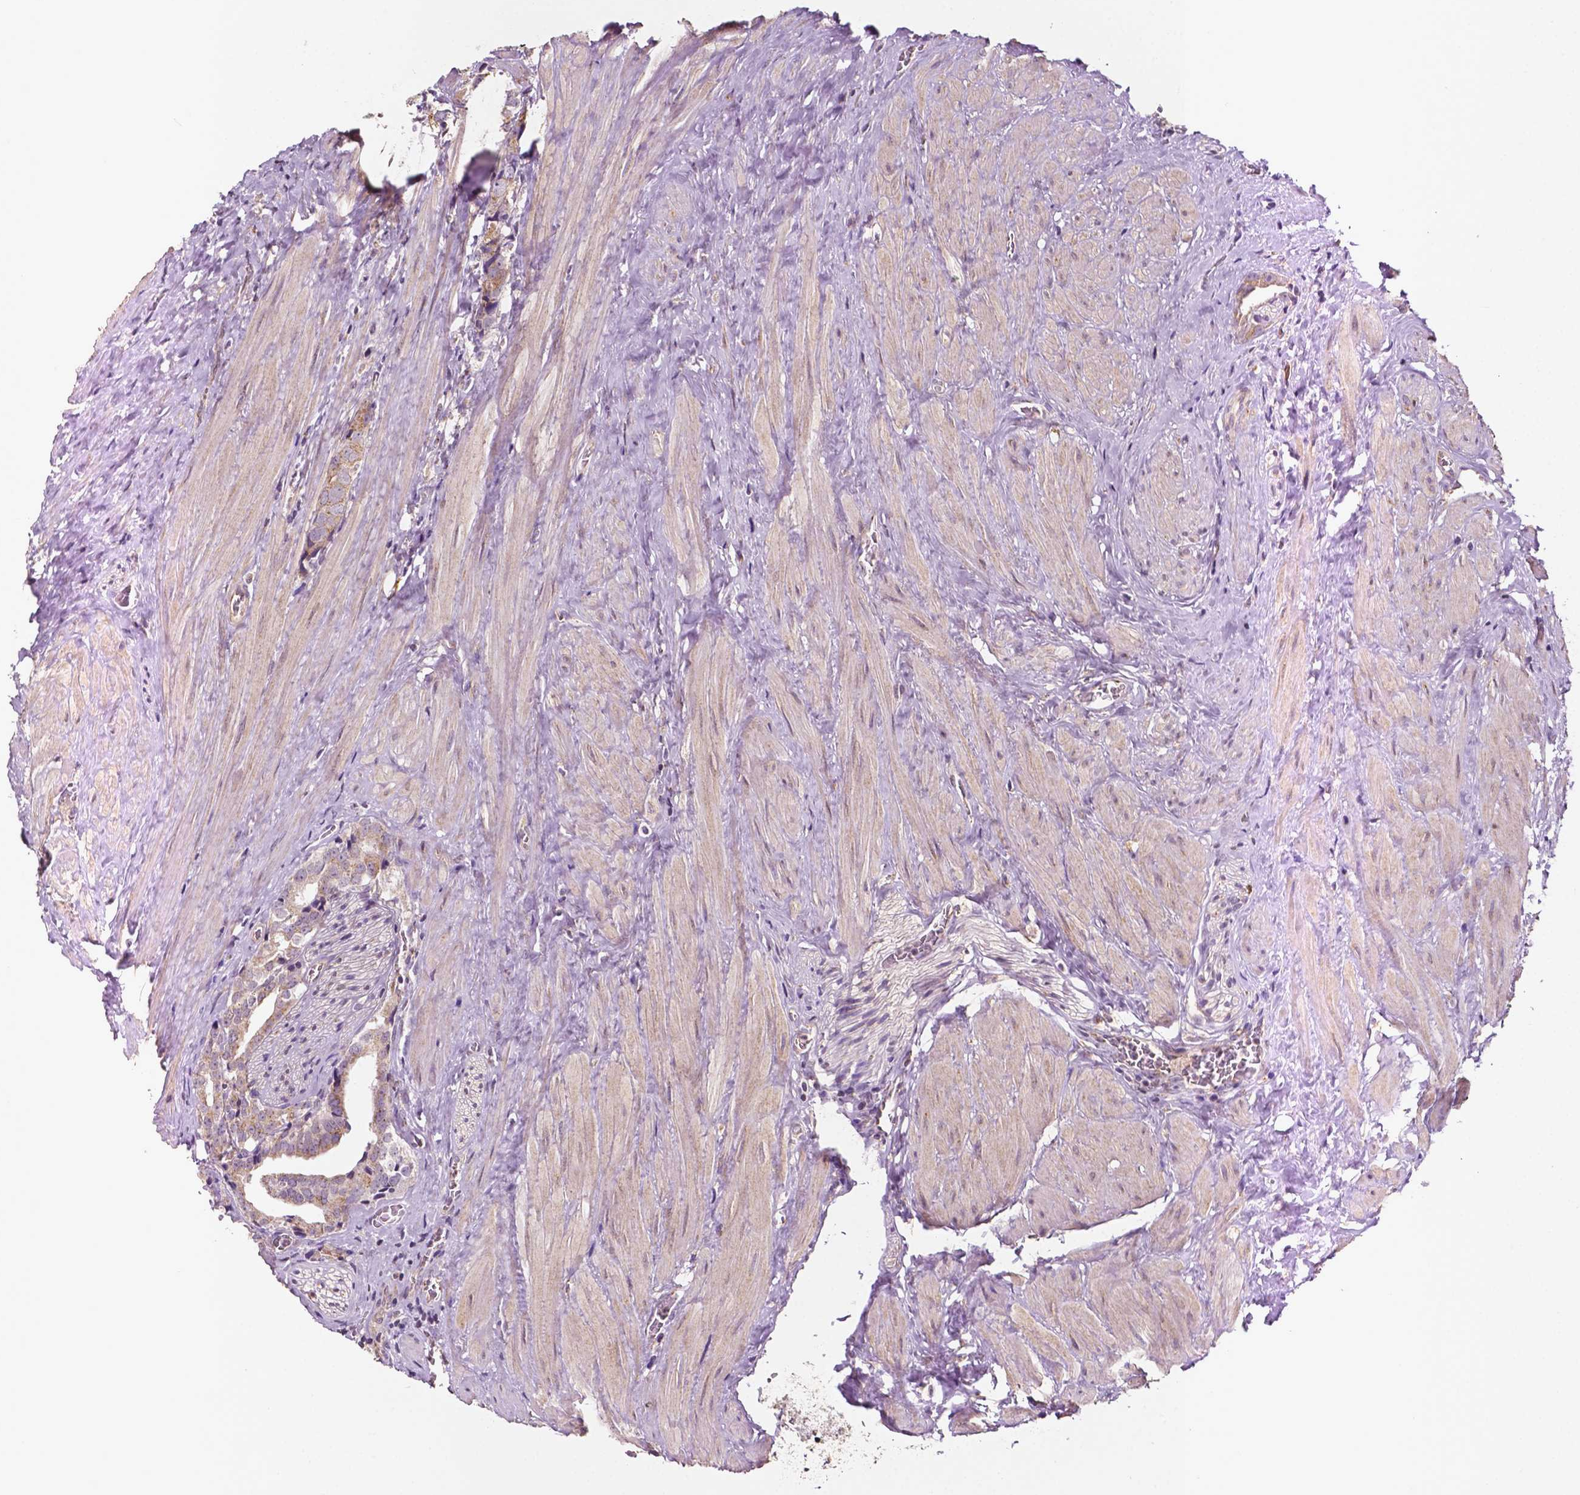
{"staining": {"intensity": "weak", "quantity": ">75%", "location": "cytoplasmic/membranous"}, "tissue": "prostate cancer", "cell_type": "Tumor cells", "image_type": "cancer", "snomed": [{"axis": "morphology", "description": "Adenocarcinoma, NOS"}, {"axis": "topography", "description": "Prostate and seminal vesicle, NOS"}], "caption": "Tumor cells demonstrate weak cytoplasmic/membranous staining in about >75% of cells in prostate cancer (adenocarcinoma).", "gene": "EBAG9", "patient": {"sex": "male", "age": 63}}